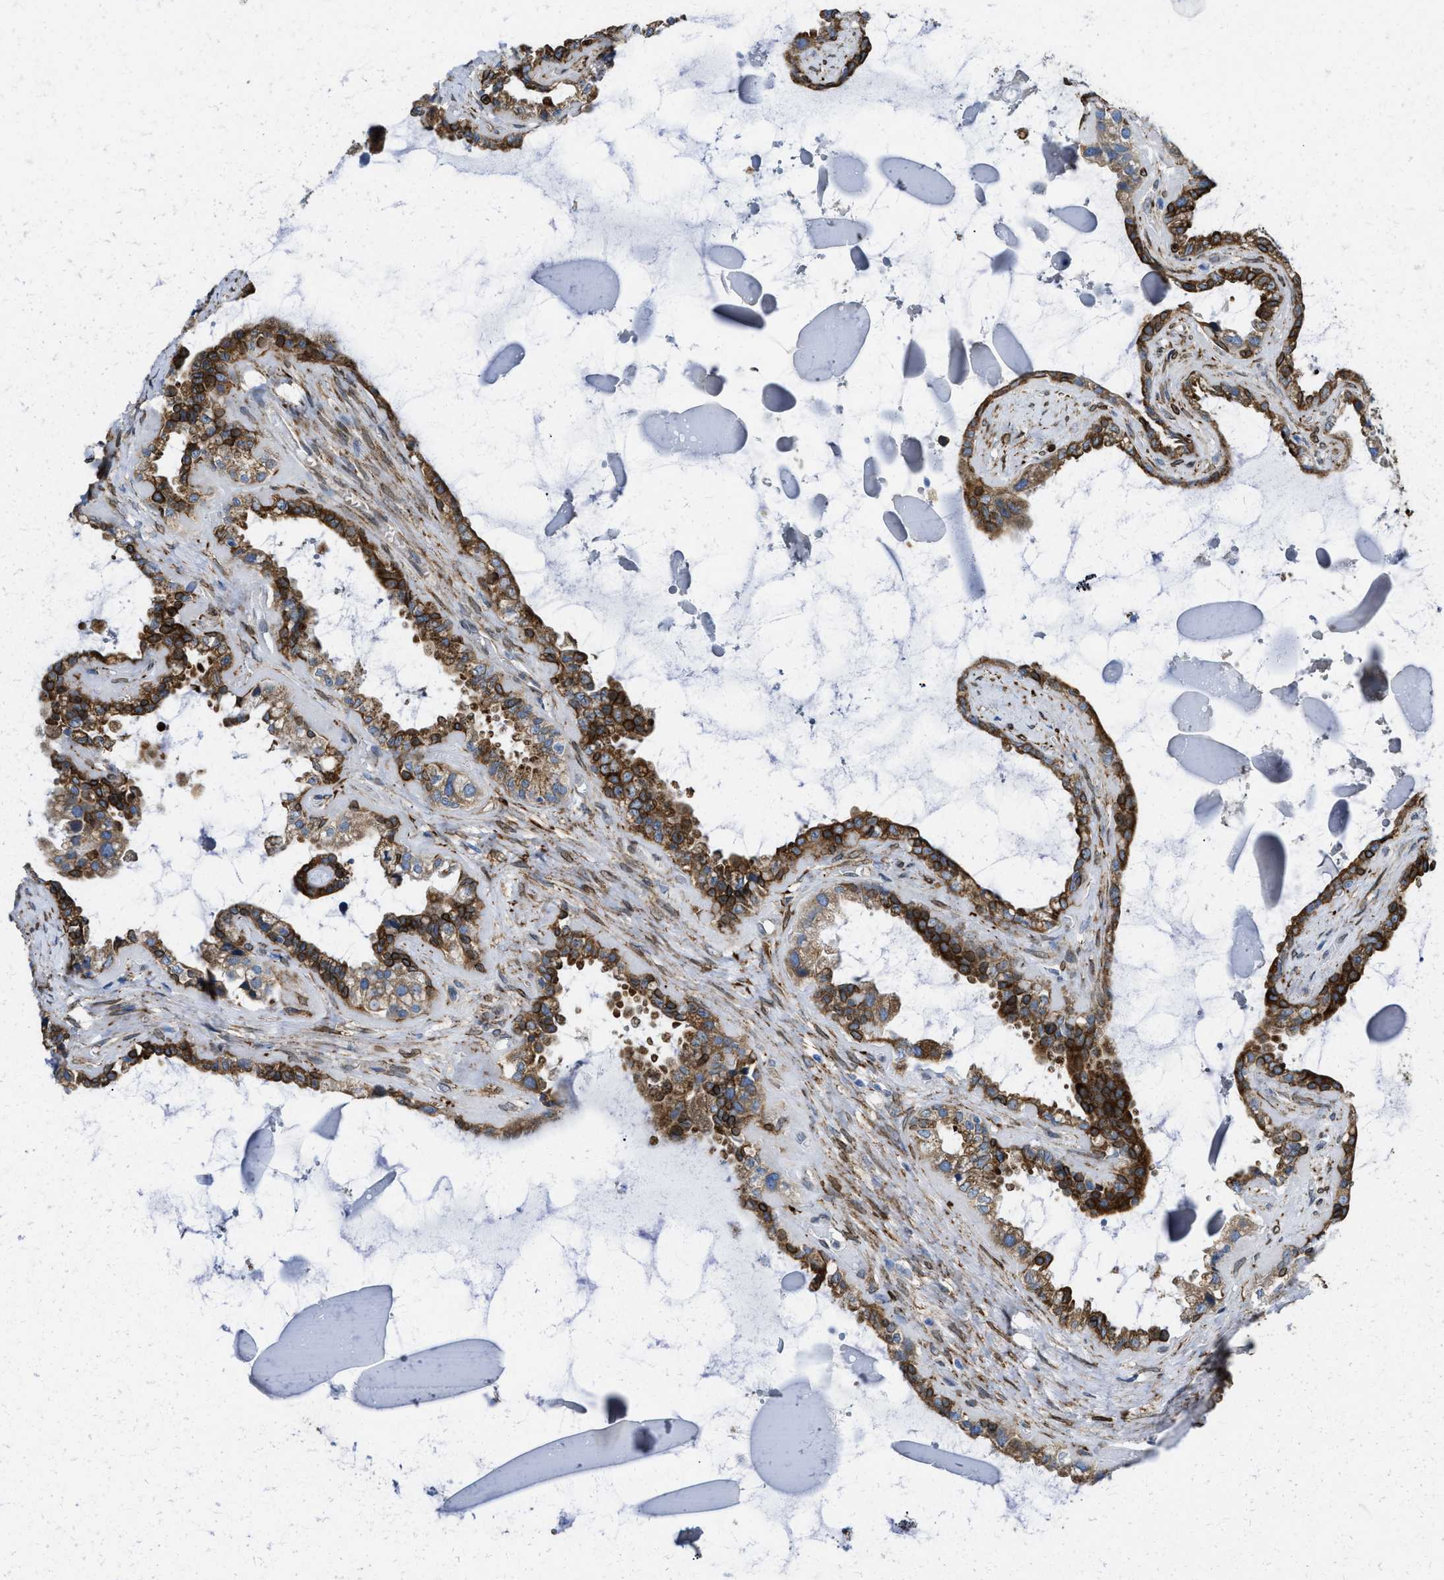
{"staining": {"intensity": "strong", "quantity": ">75%", "location": "cytoplasmic/membranous"}, "tissue": "seminal vesicle", "cell_type": "Glandular cells", "image_type": "normal", "snomed": [{"axis": "morphology", "description": "Normal tissue, NOS"}, {"axis": "morphology", "description": "Inflammation, NOS"}, {"axis": "topography", "description": "Urinary bladder"}, {"axis": "topography", "description": "Prostate"}, {"axis": "topography", "description": "Seminal veicle"}], "caption": "Immunohistochemistry of normal seminal vesicle shows high levels of strong cytoplasmic/membranous staining in approximately >75% of glandular cells.", "gene": "ERLIN2", "patient": {"sex": "male", "age": 82}}